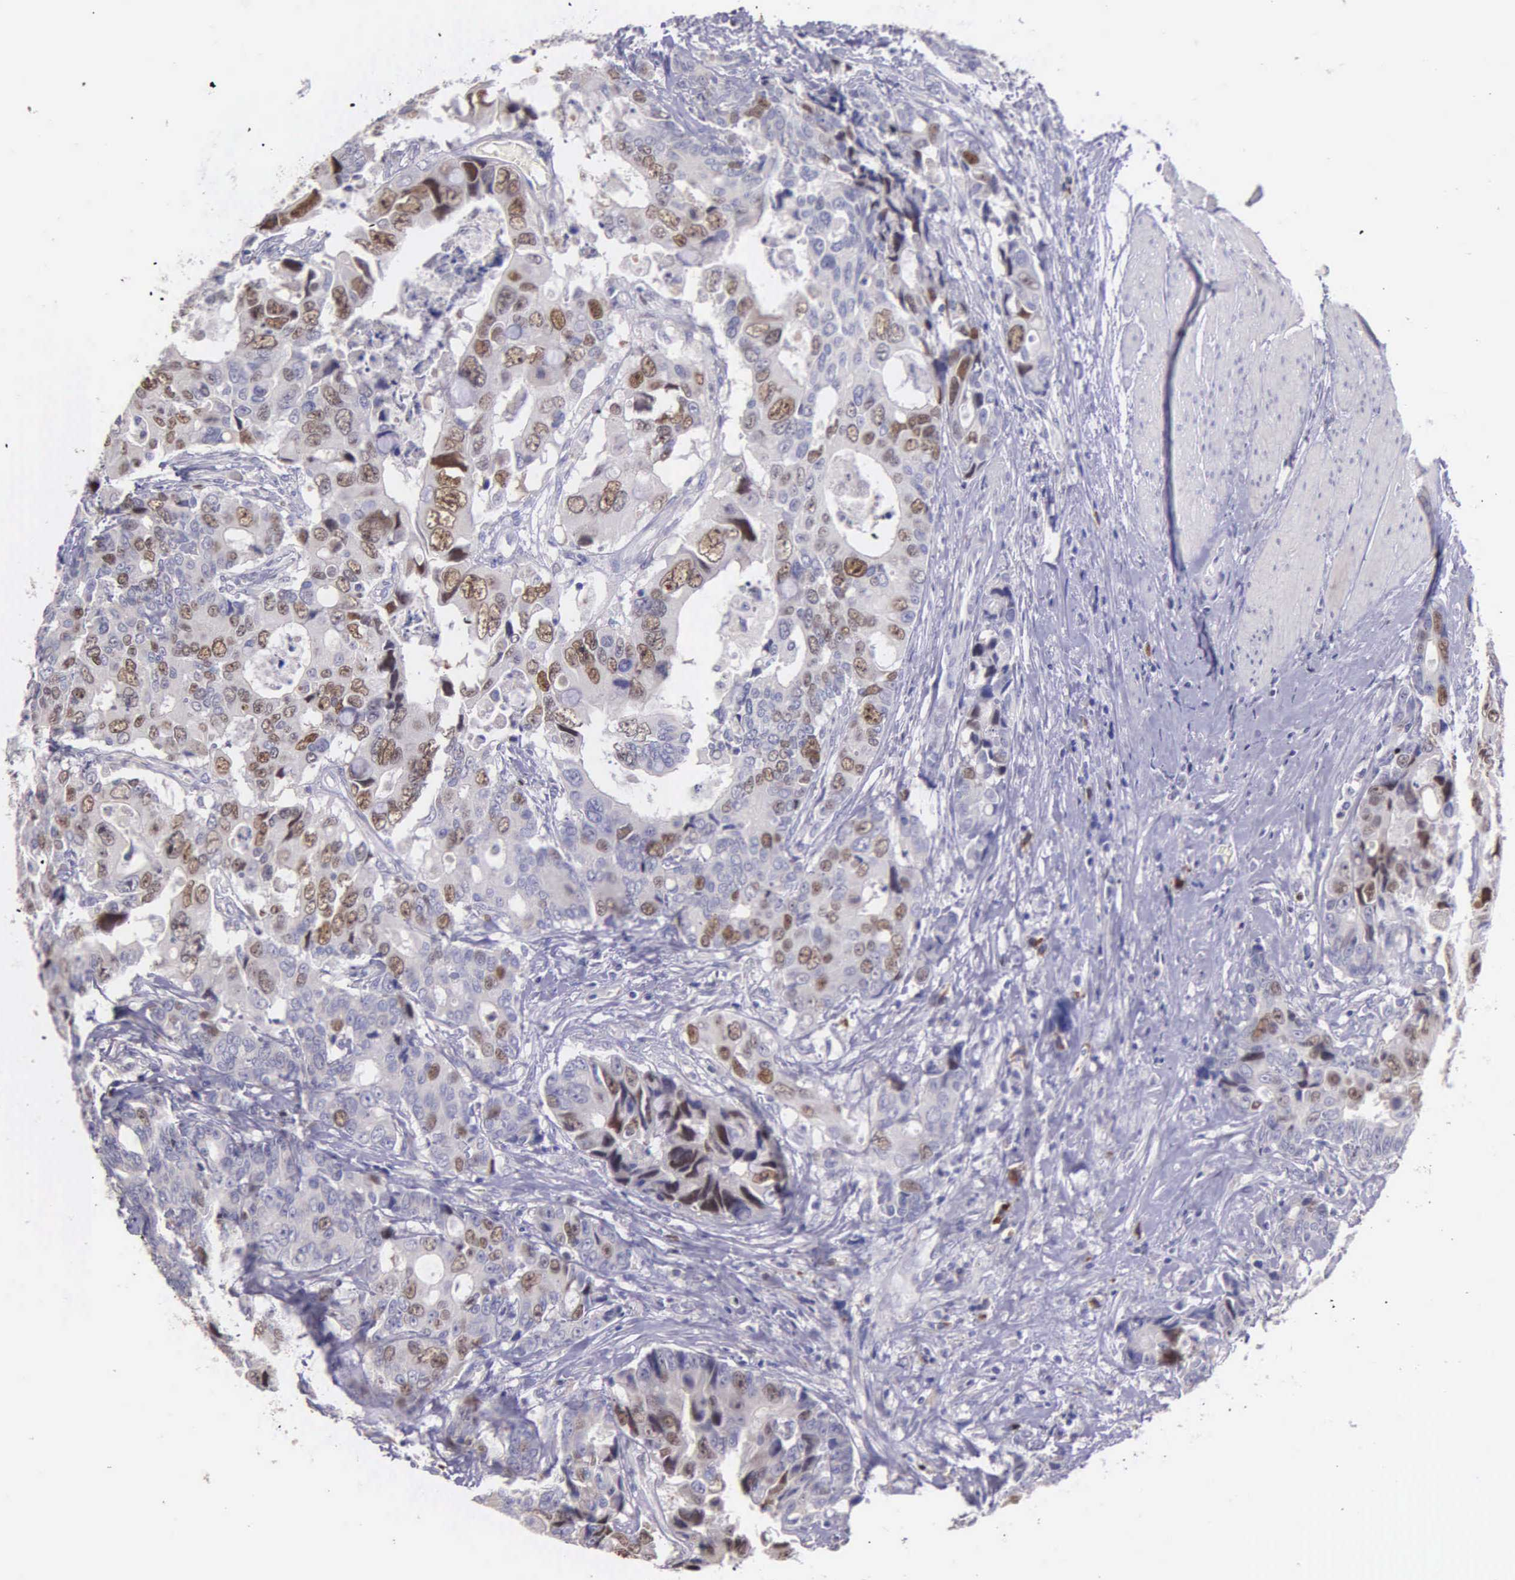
{"staining": {"intensity": "moderate", "quantity": "25%-75%", "location": "nuclear"}, "tissue": "colorectal cancer", "cell_type": "Tumor cells", "image_type": "cancer", "snomed": [{"axis": "morphology", "description": "Adenocarcinoma, NOS"}, {"axis": "topography", "description": "Rectum"}], "caption": "A brown stain shows moderate nuclear expression of a protein in adenocarcinoma (colorectal) tumor cells.", "gene": "MCM5", "patient": {"sex": "female", "age": 67}}